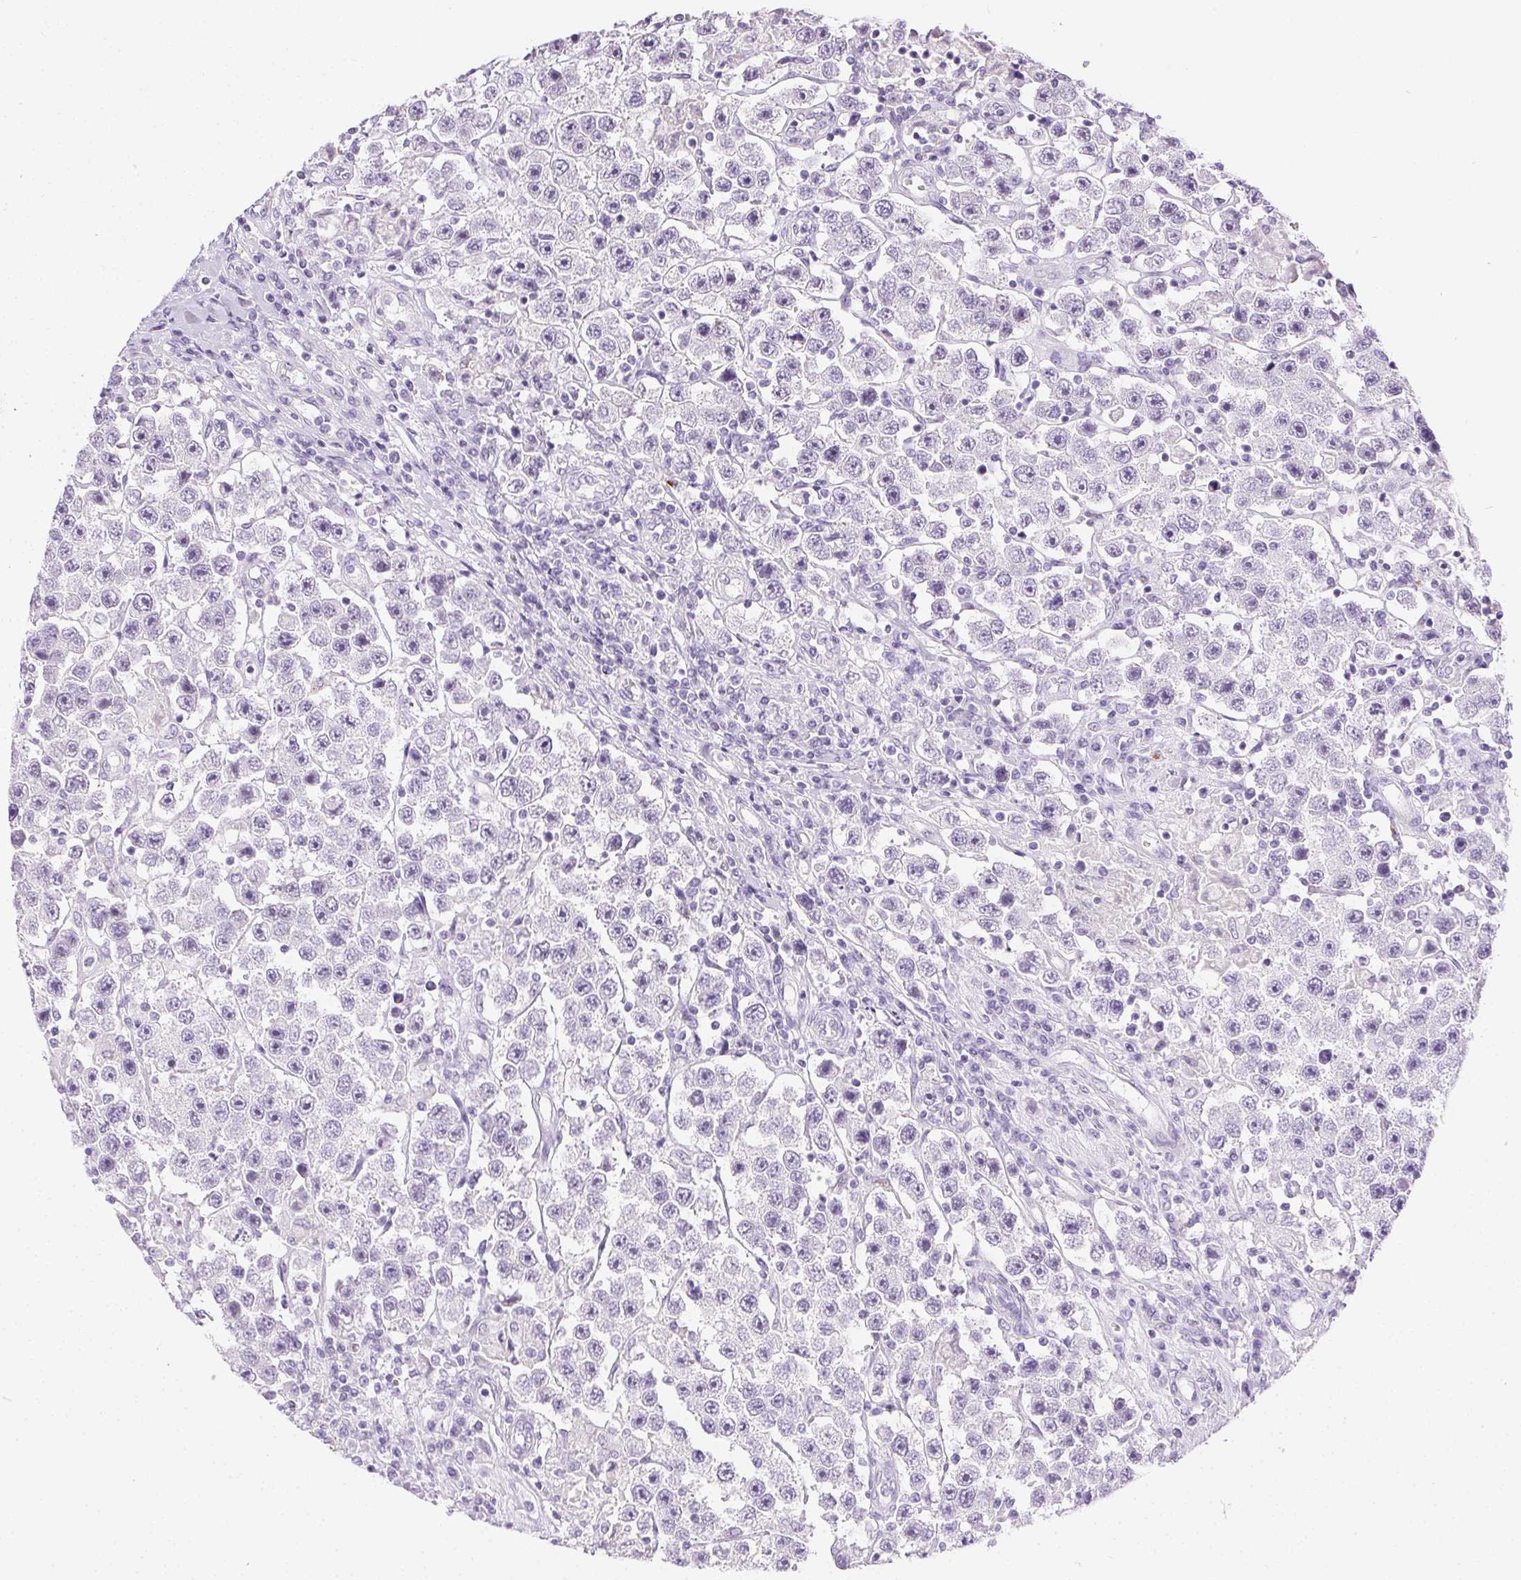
{"staining": {"intensity": "negative", "quantity": "none", "location": "none"}, "tissue": "testis cancer", "cell_type": "Tumor cells", "image_type": "cancer", "snomed": [{"axis": "morphology", "description": "Seminoma, NOS"}, {"axis": "topography", "description": "Testis"}], "caption": "Immunohistochemical staining of testis seminoma shows no significant positivity in tumor cells.", "gene": "C20orf85", "patient": {"sex": "male", "age": 45}}